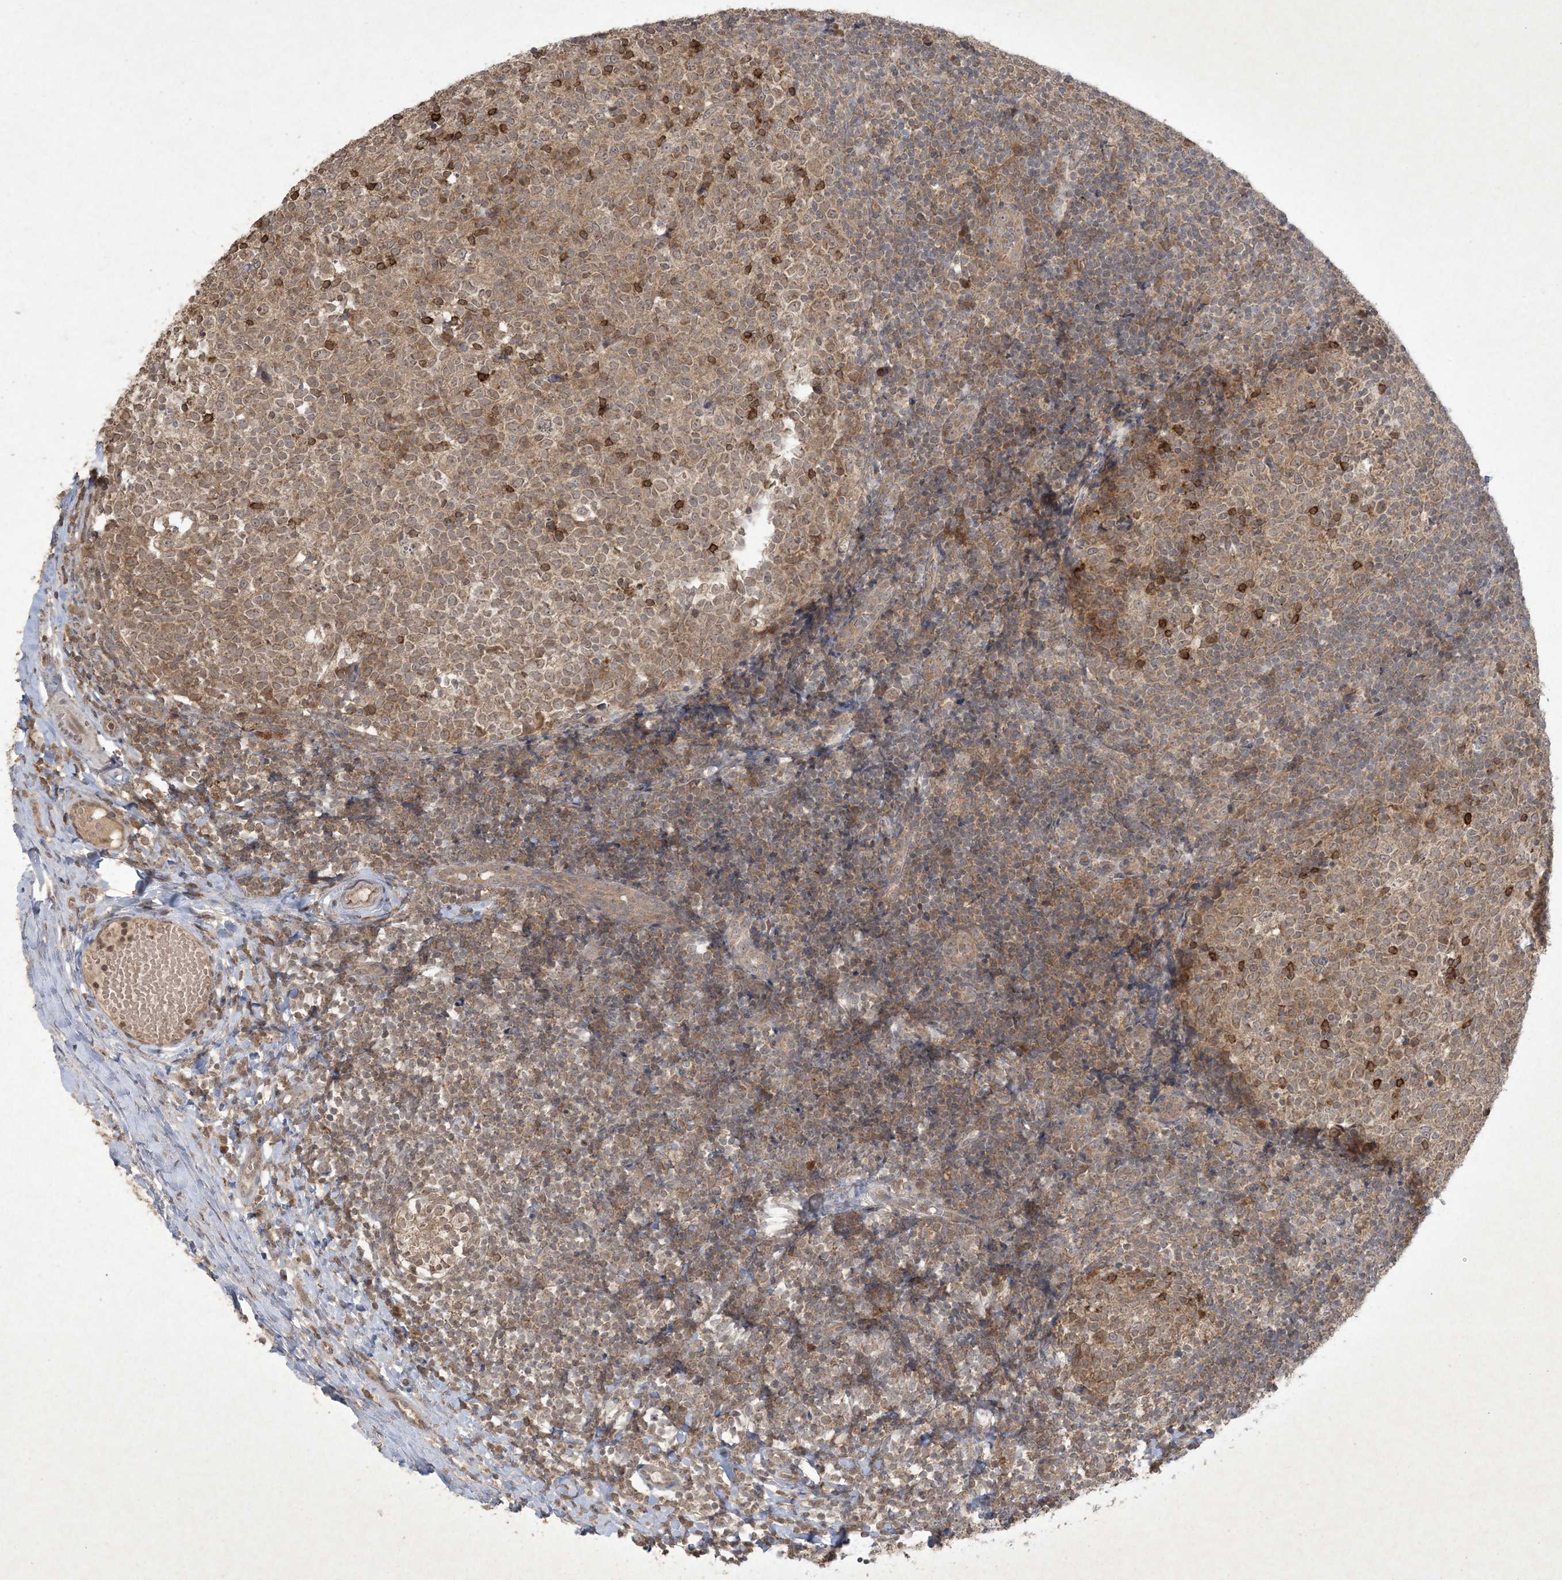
{"staining": {"intensity": "moderate", "quantity": ">75%", "location": "cytoplasmic/membranous,nuclear"}, "tissue": "tonsil", "cell_type": "Germinal center cells", "image_type": "normal", "snomed": [{"axis": "morphology", "description": "Normal tissue, NOS"}, {"axis": "topography", "description": "Tonsil"}], "caption": "Immunohistochemical staining of benign tonsil reveals >75% levels of moderate cytoplasmic/membranous,nuclear protein staining in about >75% of germinal center cells. Nuclei are stained in blue.", "gene": "NRBP2", "patient": {"sex": "female", "age": 19}}